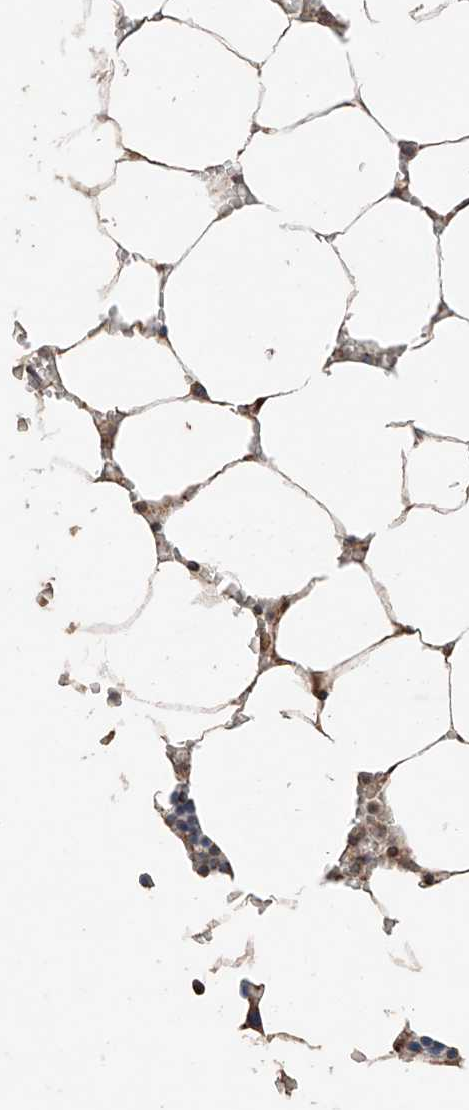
{"staining": {"intensity": "moderate", "quantity": "25%-75%", "location": "cytoplasmic/membranous"}, "tissue": "bone marrow", "cell_type": "Hematopoietic cells", "image_type": "normal", "snomed": [{"axis": "morphology", "description": "Normal tissue, NOS"}, {"axis": "topography", "description": "Bone marrow"}], "caption": "IHC (DAB) staining of normal bone marrow shows moderate cytoplasmic/membranous protein positivity in approximately 25%-75% of hematopoietic cells.", "gene": "AP4B1", "patient": {"sex": "male", "age": 70}}